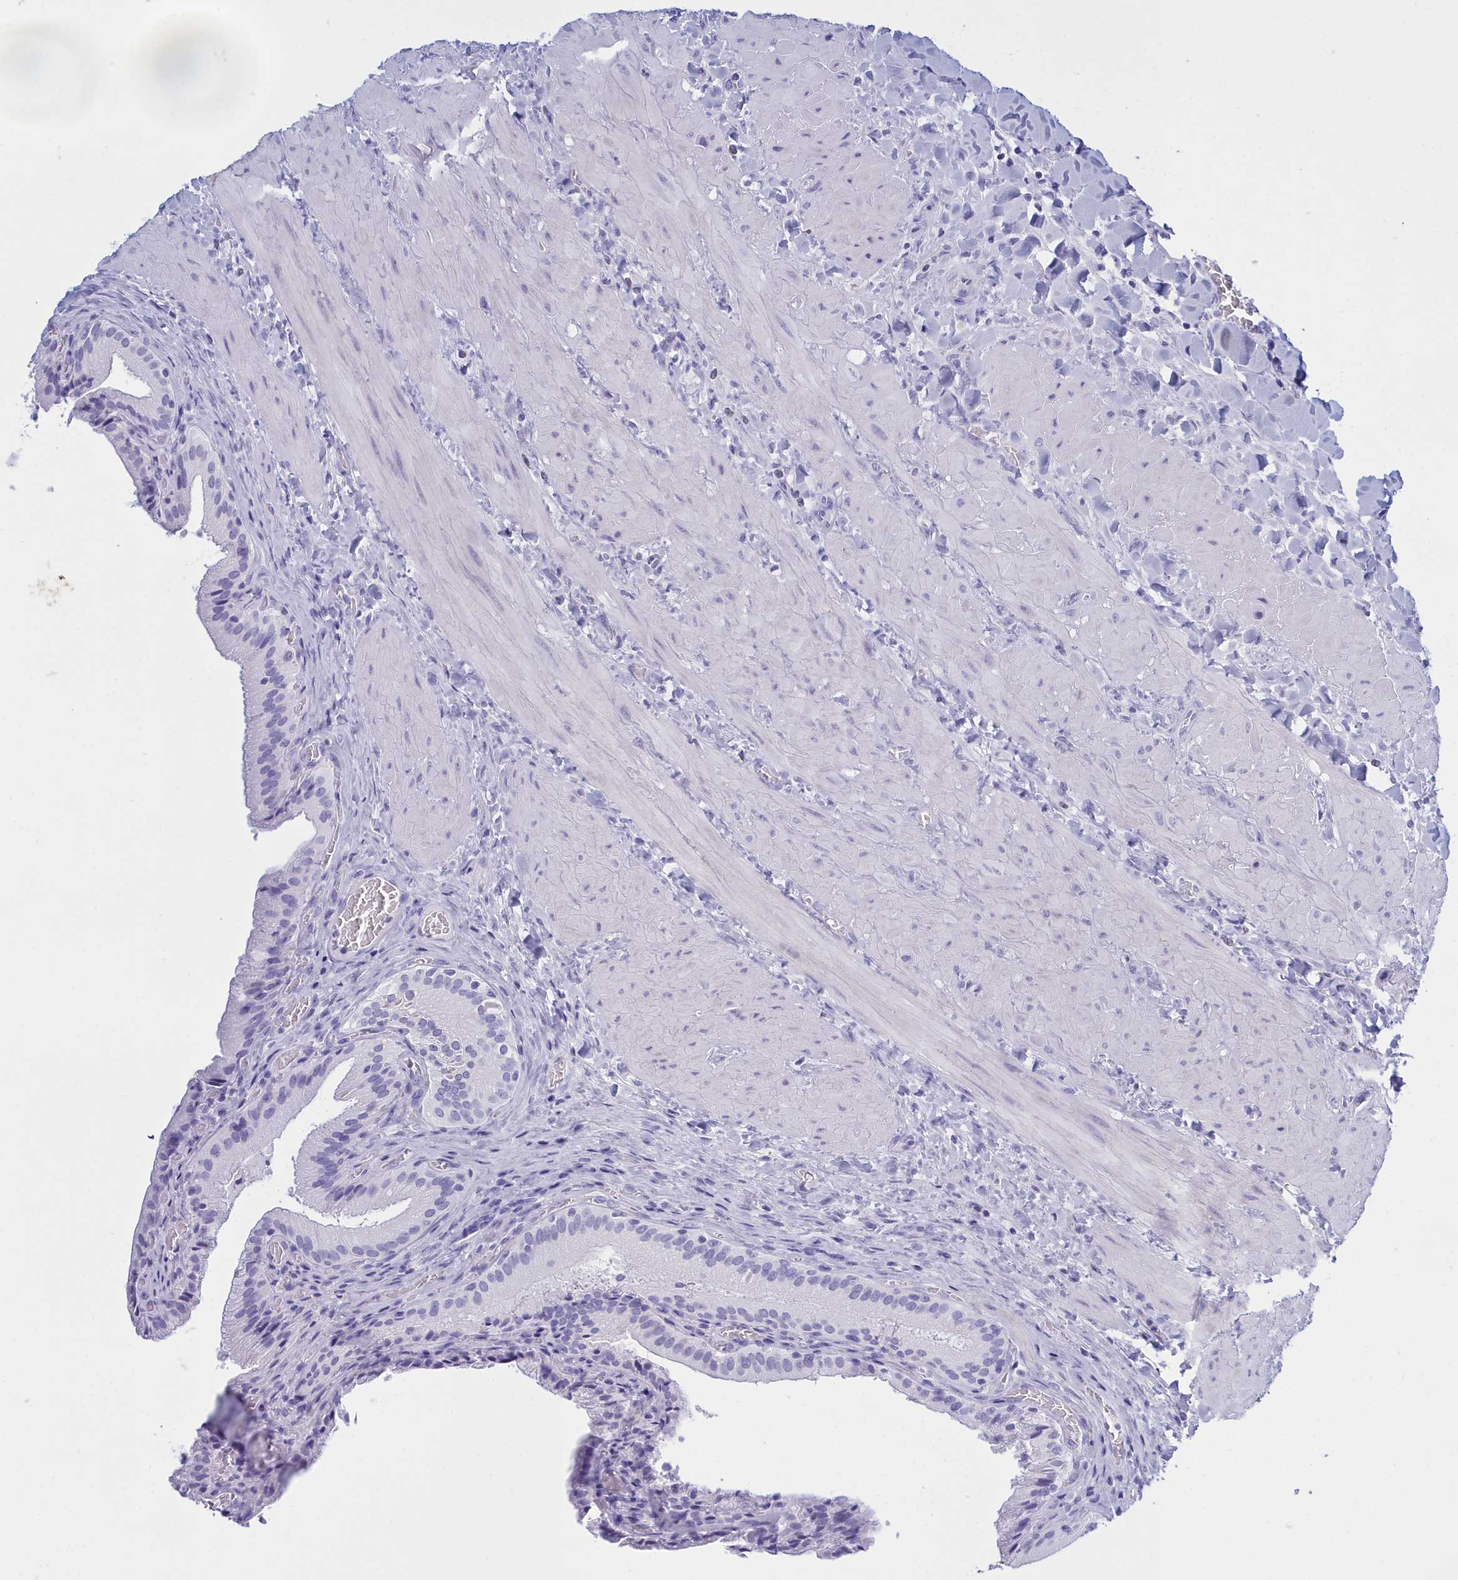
{"staining": {"intensity": "negative", "quantity": "none", "location": "none"}, "tissue": "gallbladder", "cell_type": "Glandular cells", "image_type": "normal", "snomed": [{"axis": "morphology", "description": "Normal tissue, NOS"}, {"axis": "topography", "description": "Gallbladder"}], "caption": "Glandular cells are negative for protein expression in benign human gallbladder.", "gene": "TMEM97", "patient": {"sex": "male", "age": 24}}